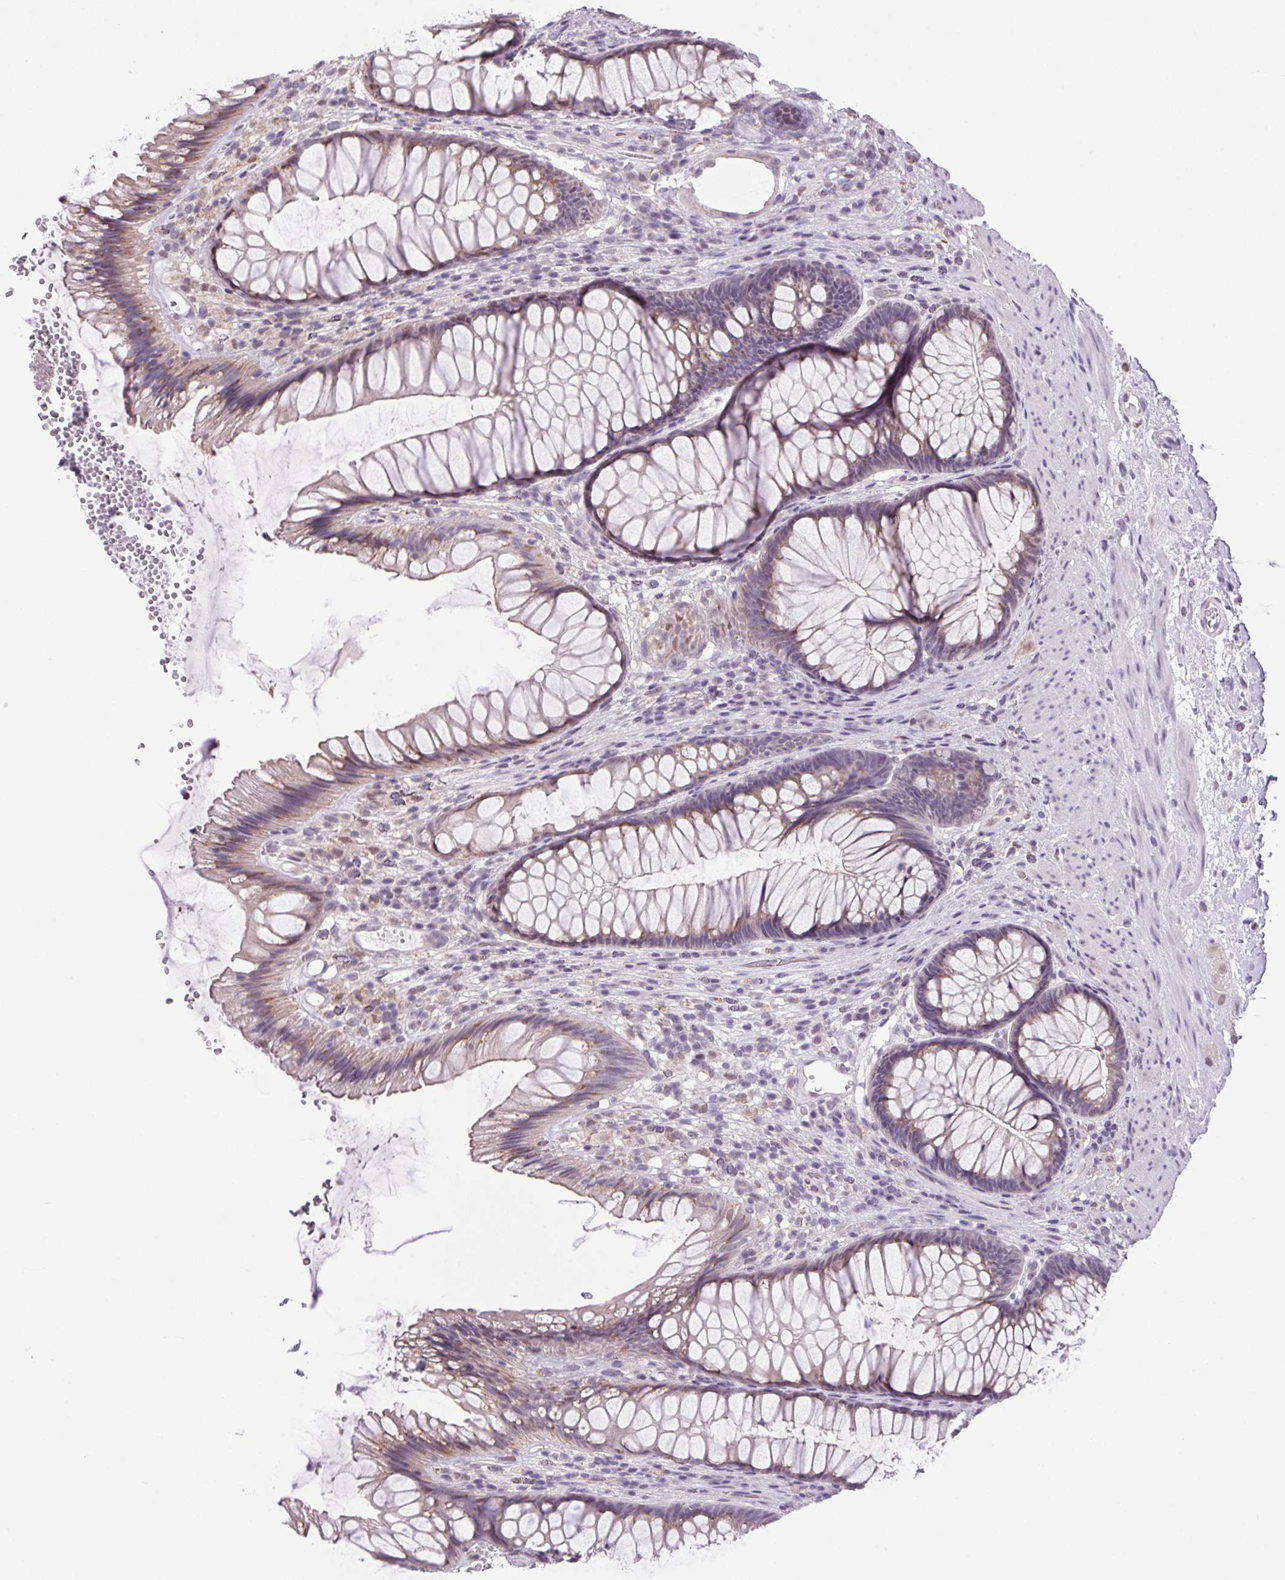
{"staining": {"intensity": "weak", "quantity": ">75%", "location": "cytoplasmic/membranous"}, "tissue": "rectum", "cell_type": "Glandular cells", "image_type": "normal", "snomed": [{"axis": "morphology", "description": "Normal tissue, NOS"}, {"axis": "topography", "description": "Rectum"}], "caption": "This histopathology image exhibits IHC staining of benign rectum, with low weak cytoplasmic/membranous staining in about >75% of glandular cells.", "gene": "AKR1E2", "patient": {"sex": "male", "age": 53}}